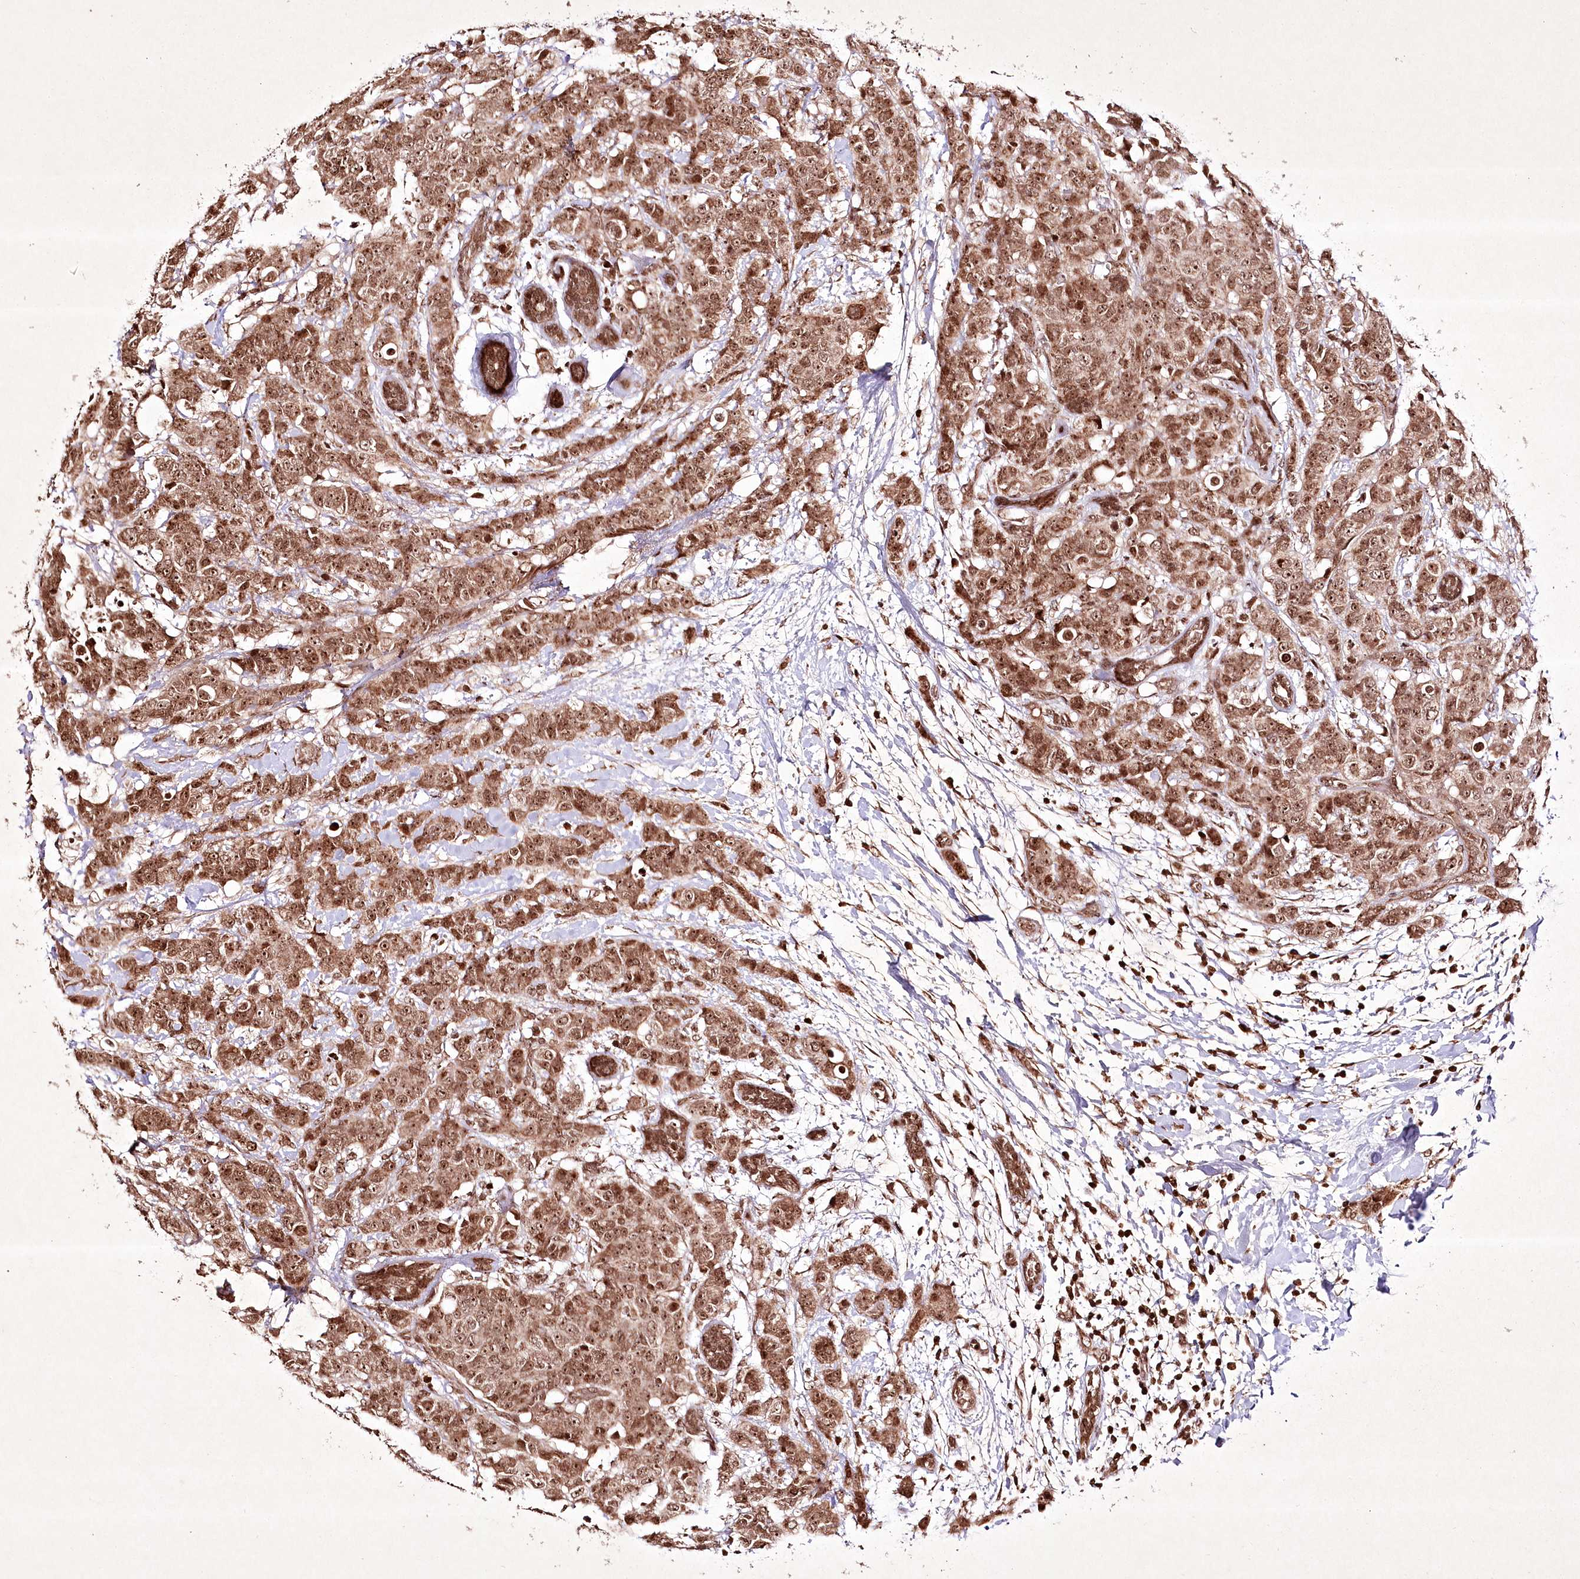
{"staining": {"intensity": "moderate", "quantity": ">75%", "location": "cytoplasmic/membranous,nuclear"}, "tissue": "breast cancer", "cell_type": "Tumor cells", "image_type": "cancer", "snomed": [{"axis": "morphology", "description": "Normal tissue, NOS"}, {"axis": "morphology", "description": "Duct carcinoma"}, {"axis": "topography", "description": "Breast"}], "caption": "Breast cancer tissue displays moderate cytoplasmic/membranous and nuclear expression in about >75% of tumor cells", "gene": "CARM1", "patient": {"sex": "female", "age": 40}}